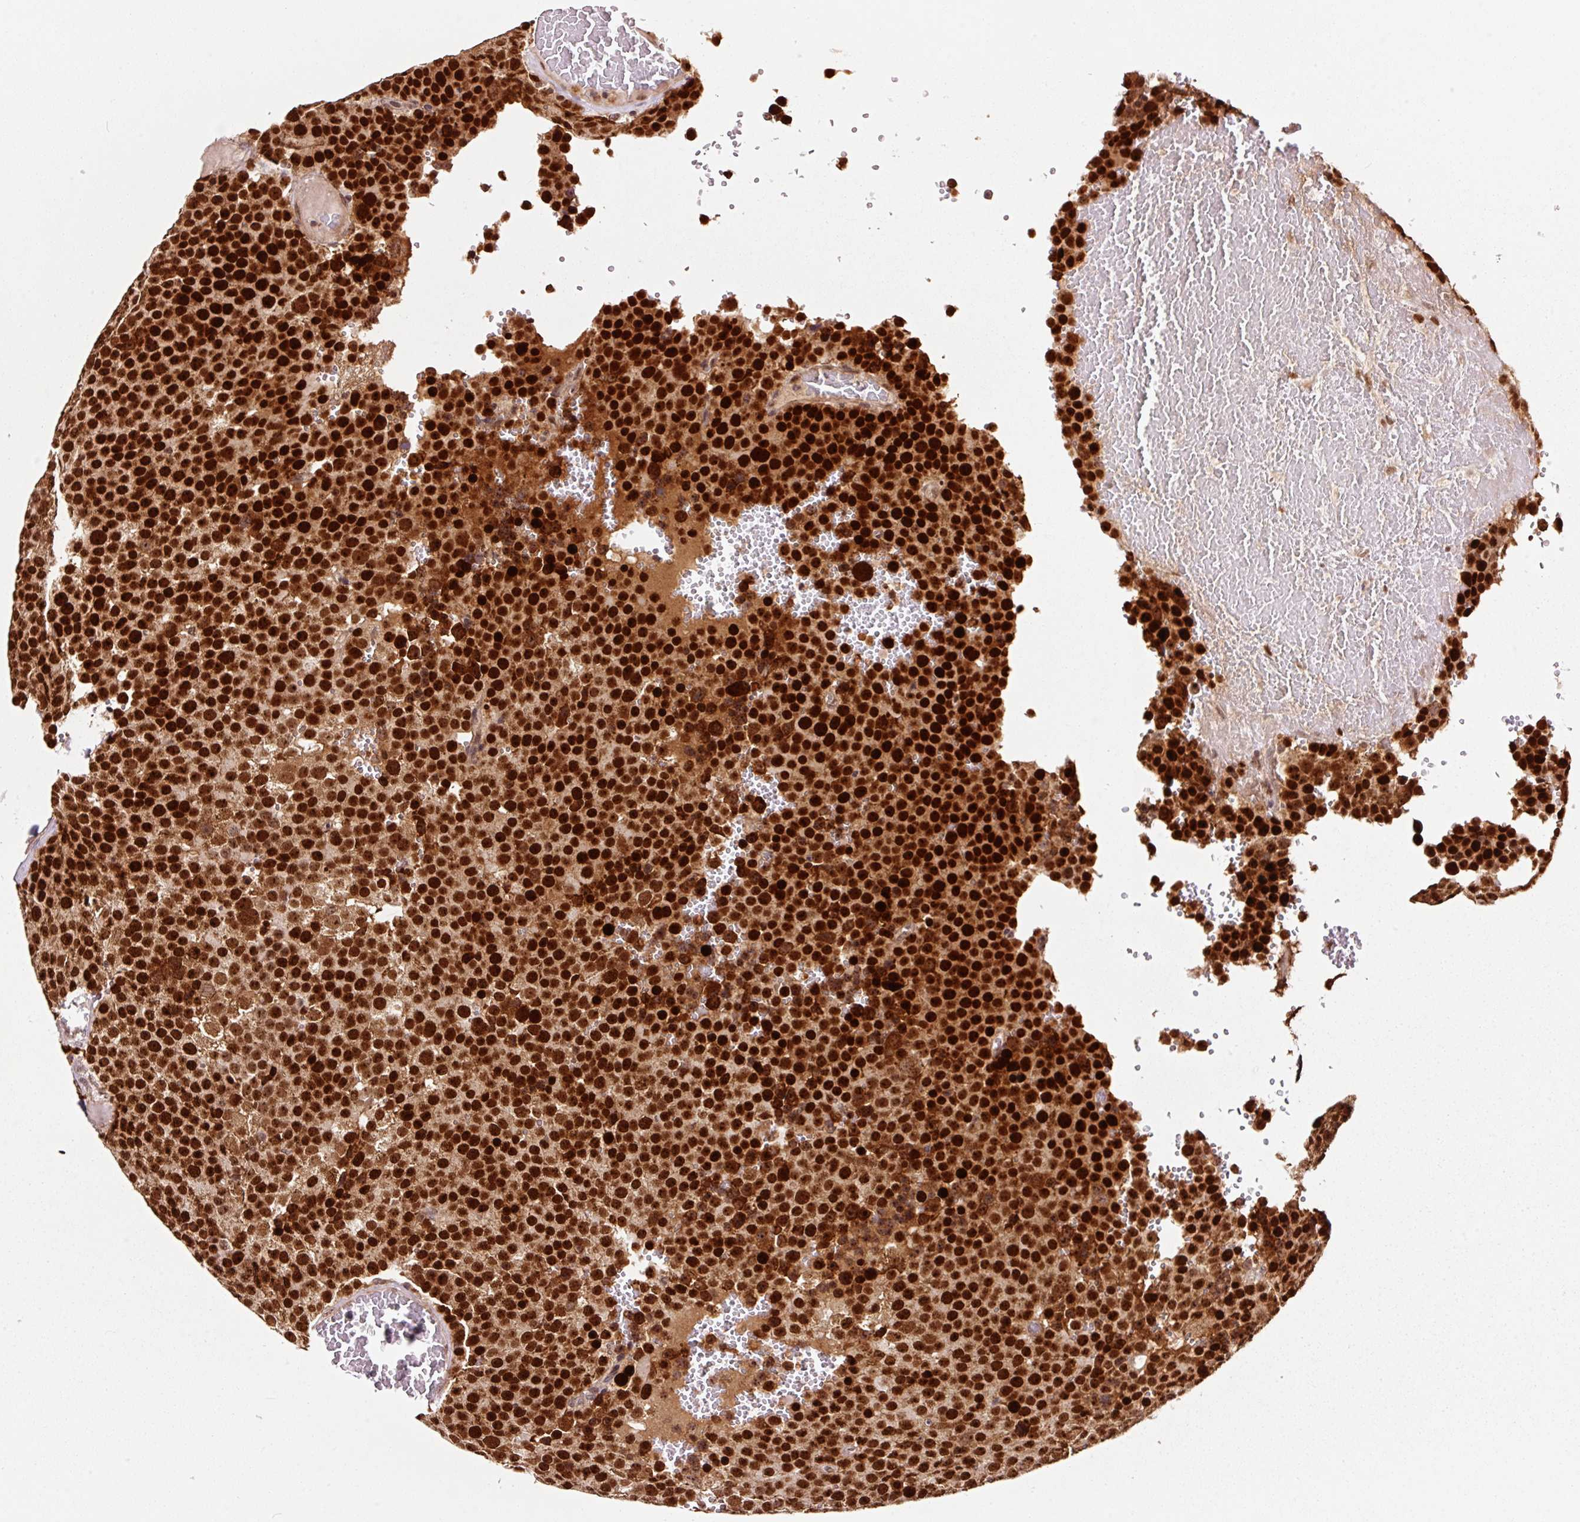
{"staining": {"intensity": "strong", "quantity": ">75%", "location": "nuclear"}, "tissue": "testis cancer", "cell_type": "Tumor cells", "image_type": "cancer", "snomed": [{"axis": "morphology", "description": "Seminoma, NOS"}, {"axis": "topography", "description": "Testis"}], "caption": "The immunohistochemical stain shows strong nuclear staining in tumor cells of seminoma (testis) tissue.", "gene": "RFC4", "patient": {"sex": "male", "age": 71}}